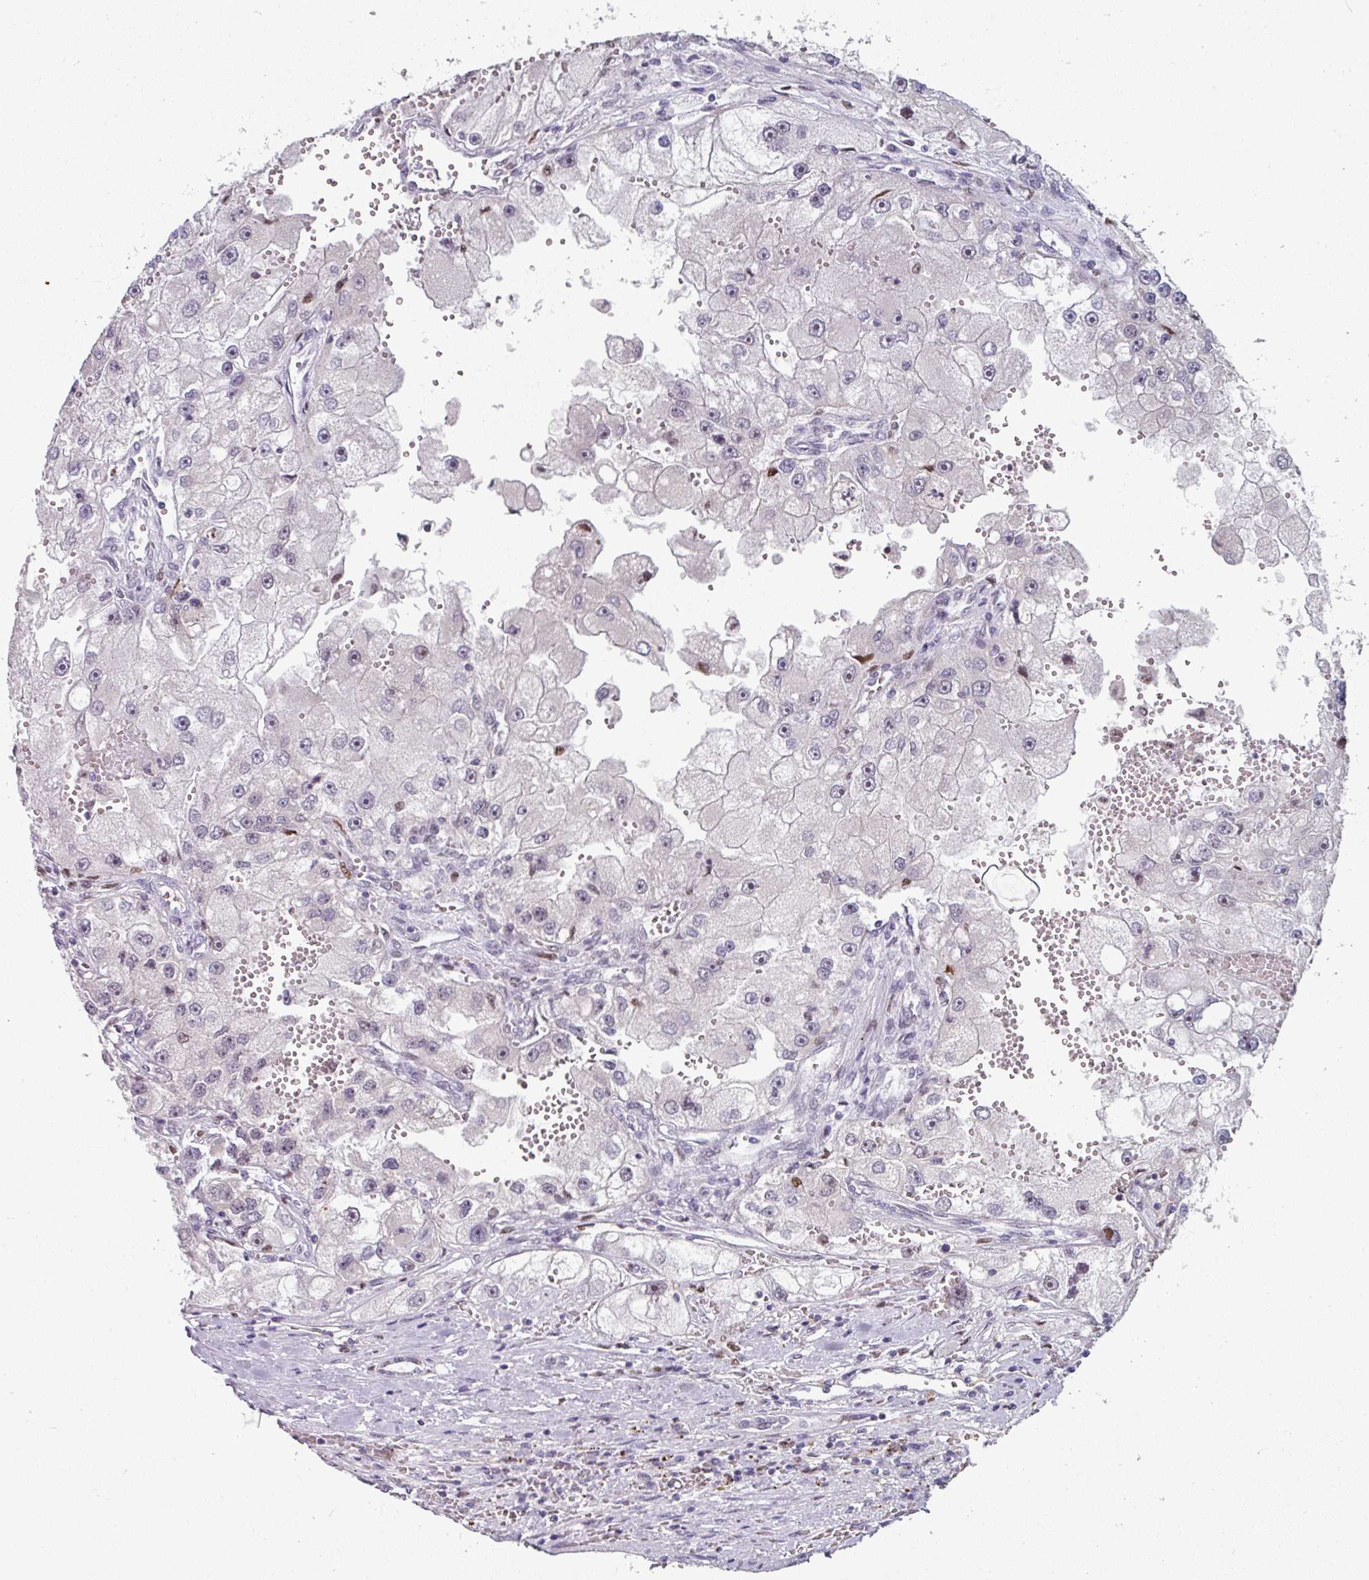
{"staining": {"intensity": "moderate", "quantity": "<25%", "location": "nuclear"}, "tissue": "renal cancer", "cell_type": "Tumor cells", "image_type": "cancer", "snomed": [{"axis": "morphology", "description": "Adenocarcinoma, NOS"}, {"axis": "topography", "description": "Kidney"}], "caption": "Brown immunohistochemical staining in adenocarcinoma (renal) displays moderate nuclear staining in approximately <25% of tumor cells.", "gene": "RAD50", "patient": {"sex": "male", "age": 63}}